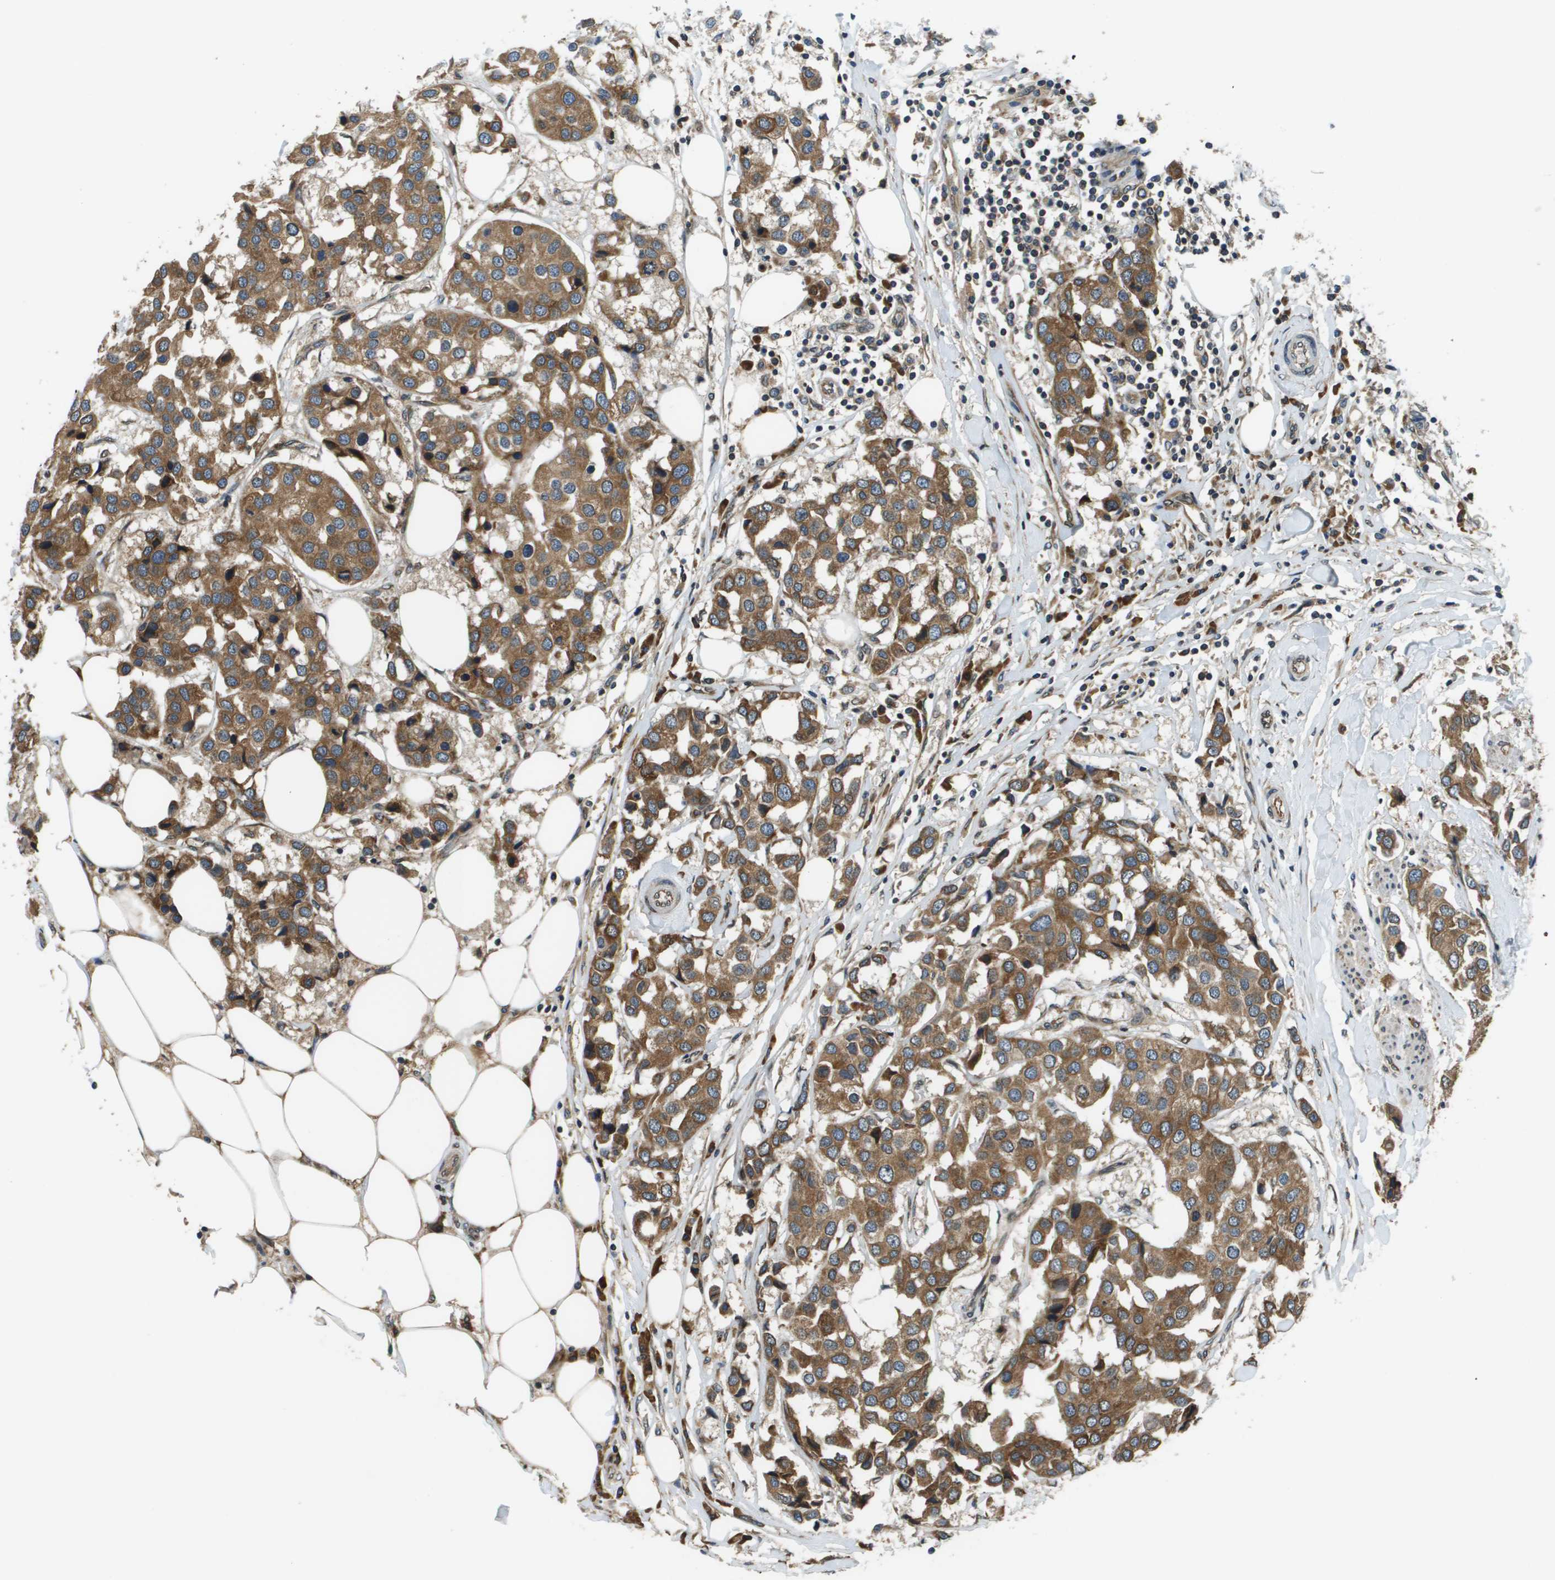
{"staining": {"intensity": "moderate", "quantity": ">75%", "location": "cytoplasmic/membranous"}, "tissue": "breast cancer", "cell_type": "Tumor cells", "image_type": "cancer", "snomed": [{"axis": "morphology", "description": "Duct carcinoma"}, {"axis": "topography", "description": "Breast"}], "caption": "Protein expression analysis of breast infiltrating ductal carcinoma reveals moderate cytoplasmic/membranous positivity in about >75% of tumor cells. Immunohistochemistry (ihc) stains the protein in brown and the nuclei are stained blue.", "gene": "SEC62", "patient": {"sex": "female", "age": 80}}